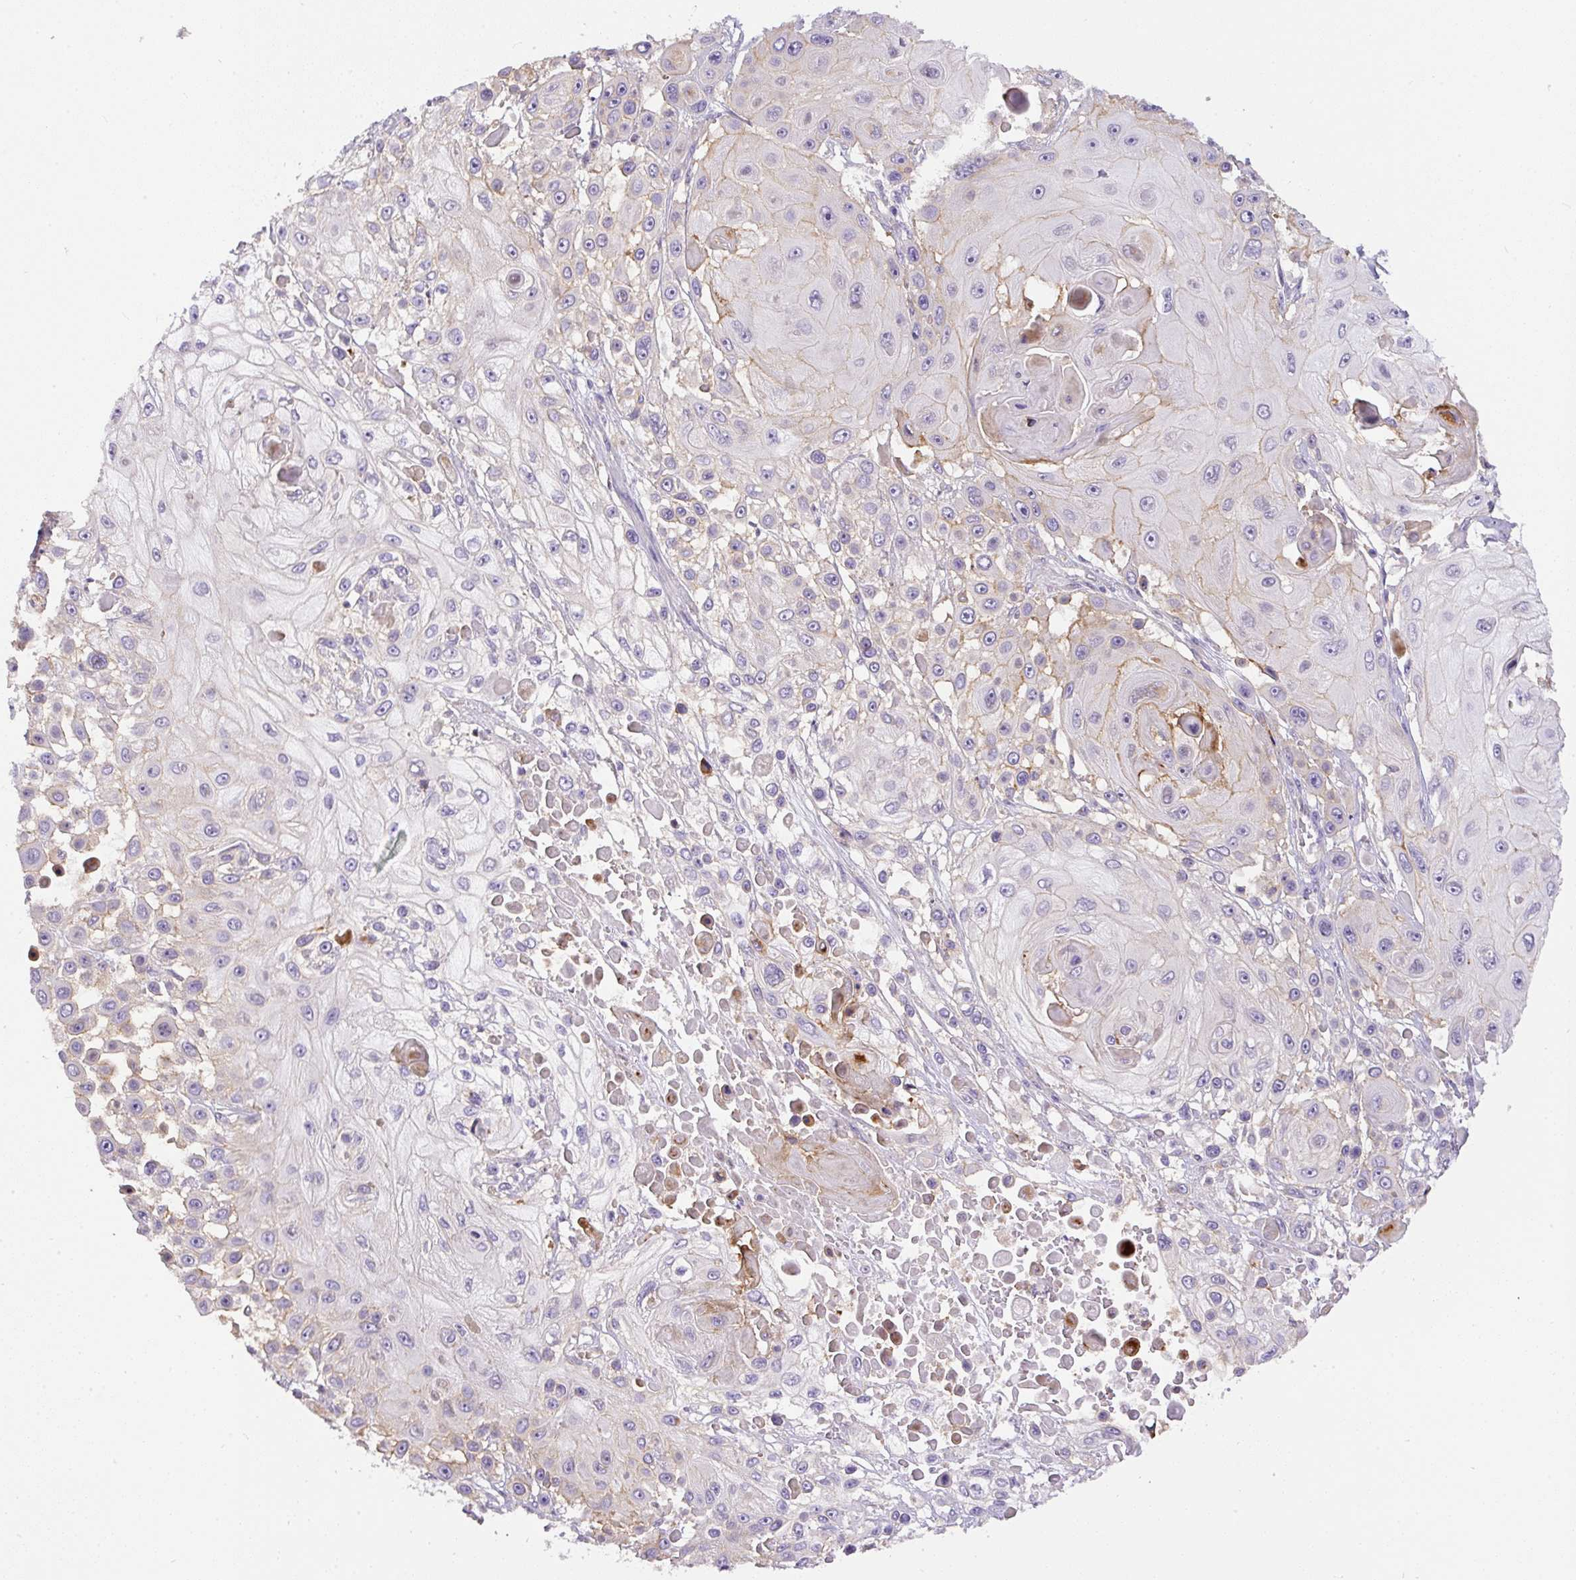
{"staining": {"intensity": "weak", "quantity": "<25%", "location": "cytoplasmic/membranous"}, "tissue": "skin cancer", "cell_type": "Tumor cells", "image_type": "cancer", "snomed": [{"axis": "morphology", "description": "Squamous cell carcinoma, NOS"}, {"axis": "topography", "description": "Skin"}], "caption": "Tumor cells show no significant protein expression in skin squamous cell carcinoma.", "gene": "DAPK1", "patient": {"sex": "male", "age": 67}}